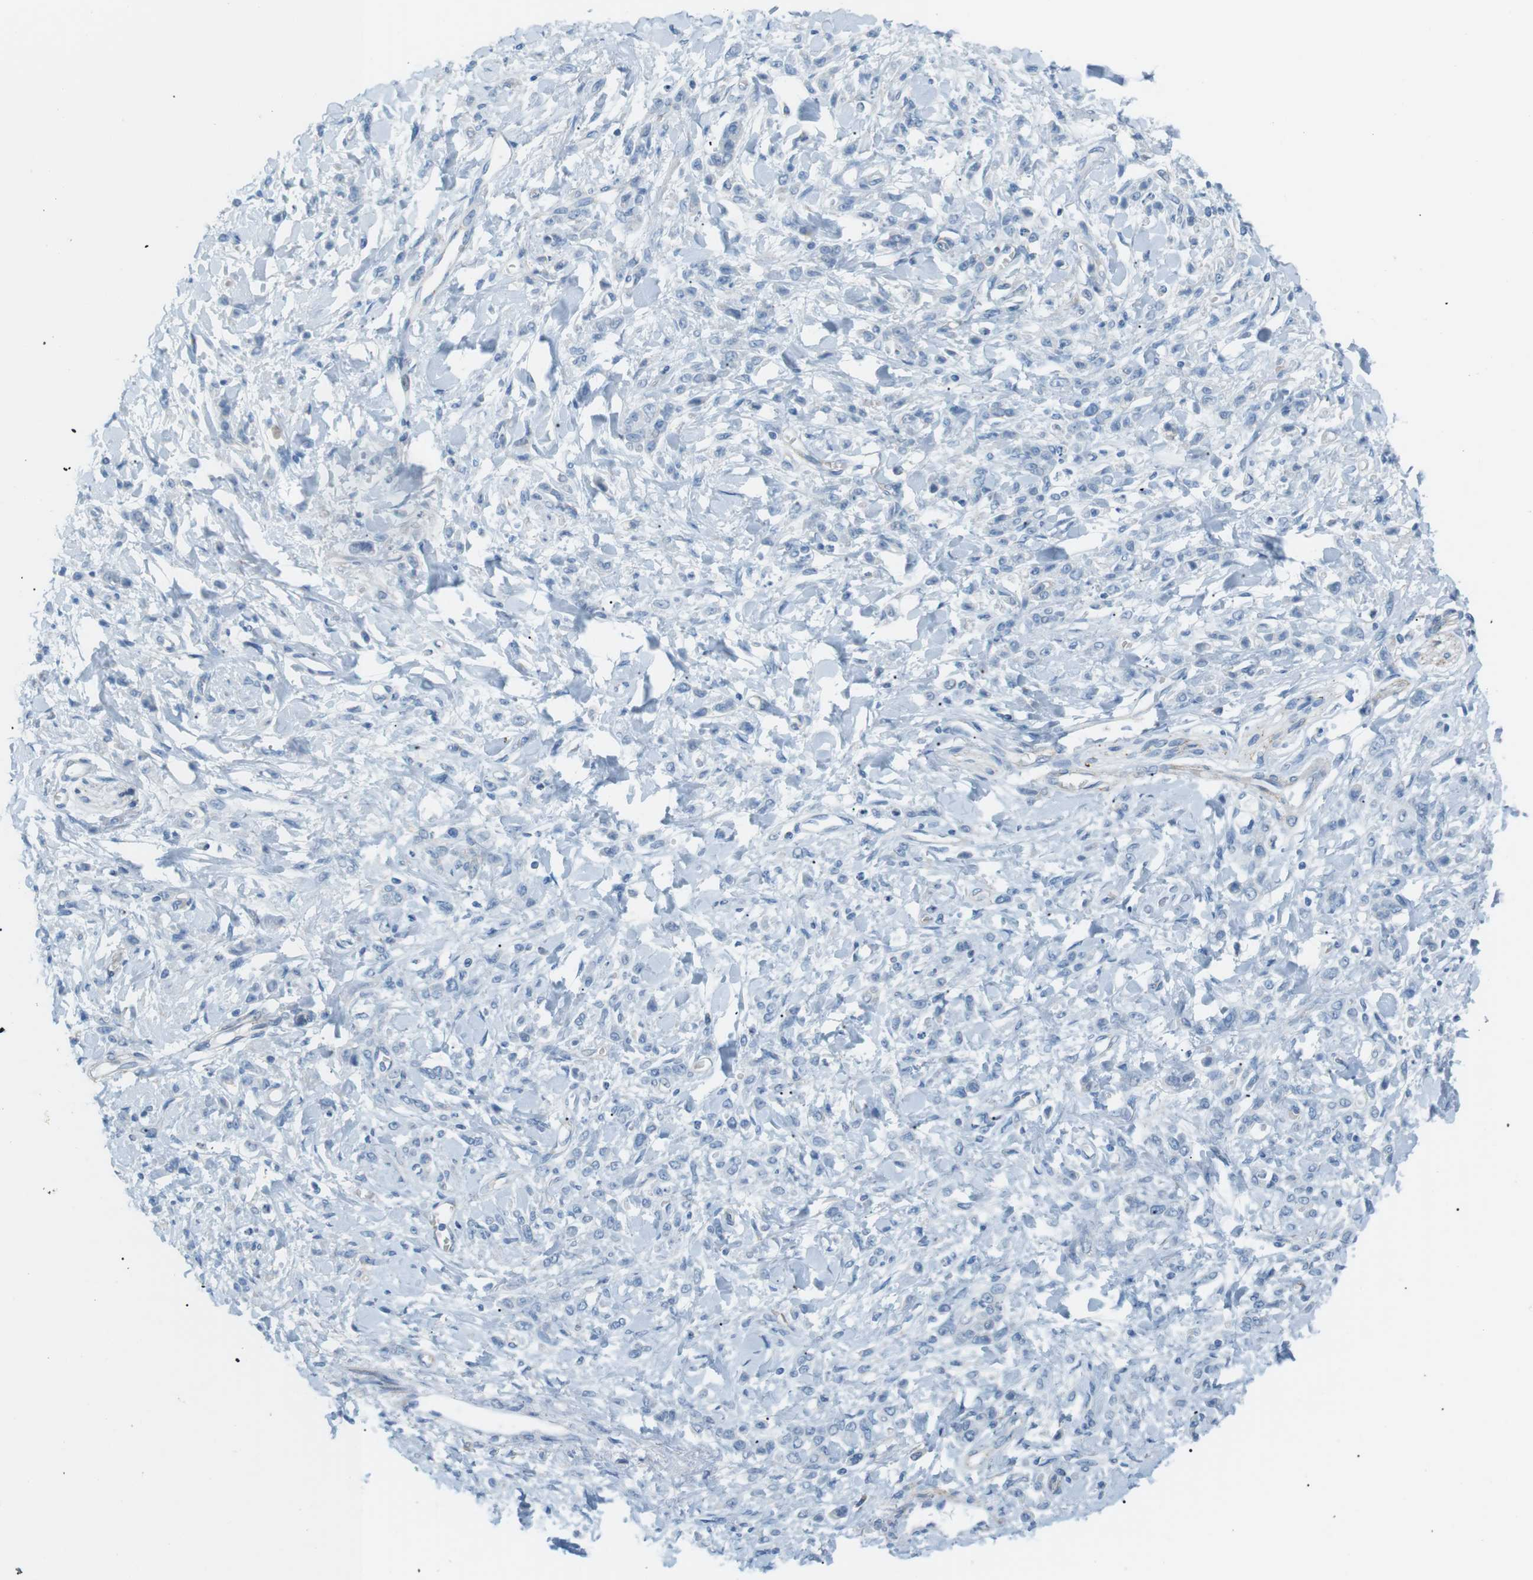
{"staining": {"intensity": "negative", "quantity": "none", "location": "none"}, "tissue": "stomach cancer", "cell_type": "Tumor cells", "image_type": "cancer", "snomed": [{"axis": "morphology", "description": "Normal tissue, NOS"}, {"axis": "morphology", "description": "Adenocarcinoma, NOS"}, {"axis": "topography", "description": "Stomach"}], "caption": "High magnification brightfield microscopy of stomach adenocarcinoma stained with DAB (3,3'-diaminobenzidine) (brown) and counterstained with hematoxylin (blue): tumor cells show no significant expression.", "gene": "VAMP1", "patient": {"sex": "male", "age": 82}}